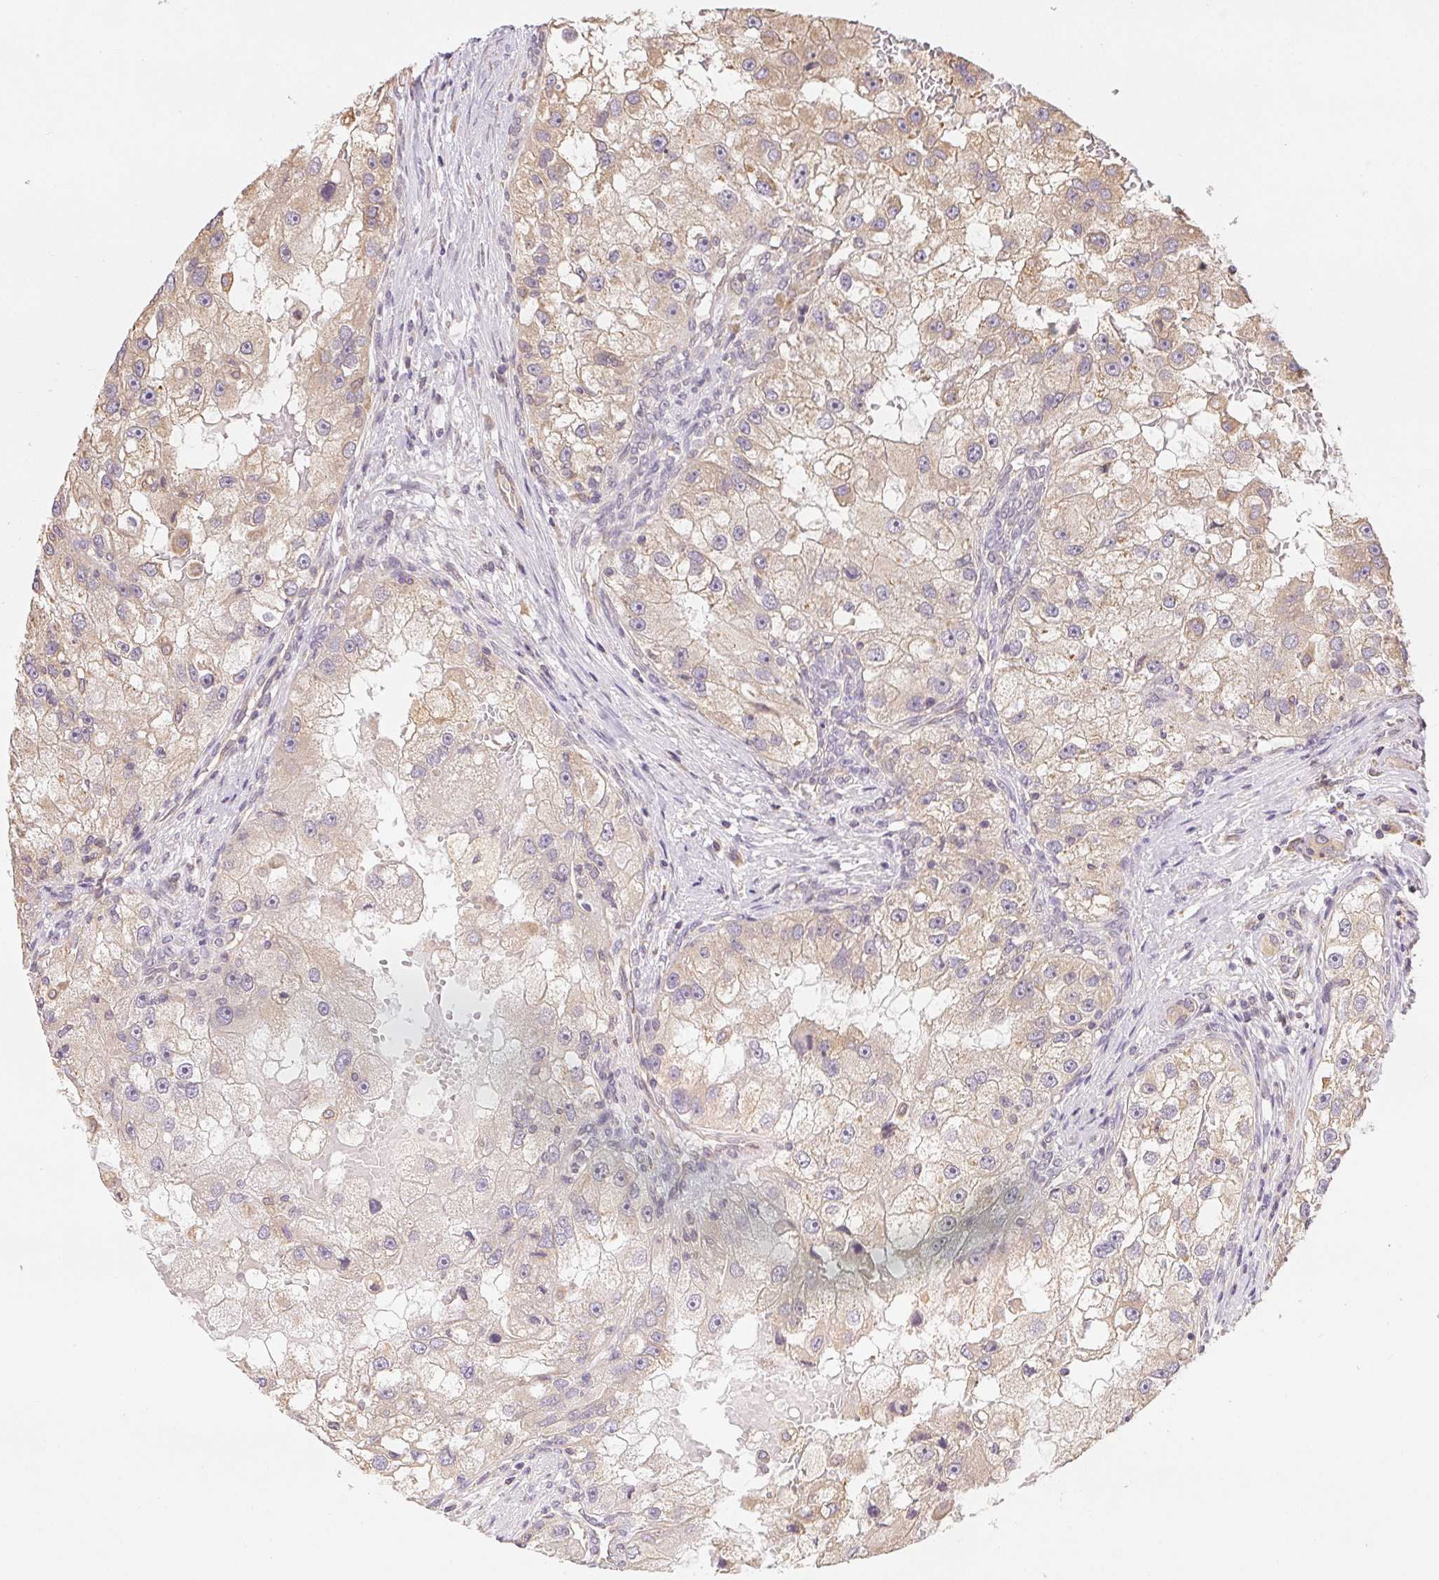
{"staining": {"intensity": "weak", "quantity": "<25%", "location": "cytoplasmic/membranous"}, "tissue": "renal cancer", "cell_type": "Tumor cells", "image_type": "cancer", "snomed": [{"axis": "morphology", "description": "Adenocarcinoma, NOS"}, {"axis": "topography", "description": "Kidney"}], "caption": "Tumor cells are negative for brown protein staining in renal adenocarcinoma. (DAB (3,3'-diaminobenzidine) IHC, high magnification).", "gene": "SEZ6L2", "patient": {"sex": "male", "age": 63}}